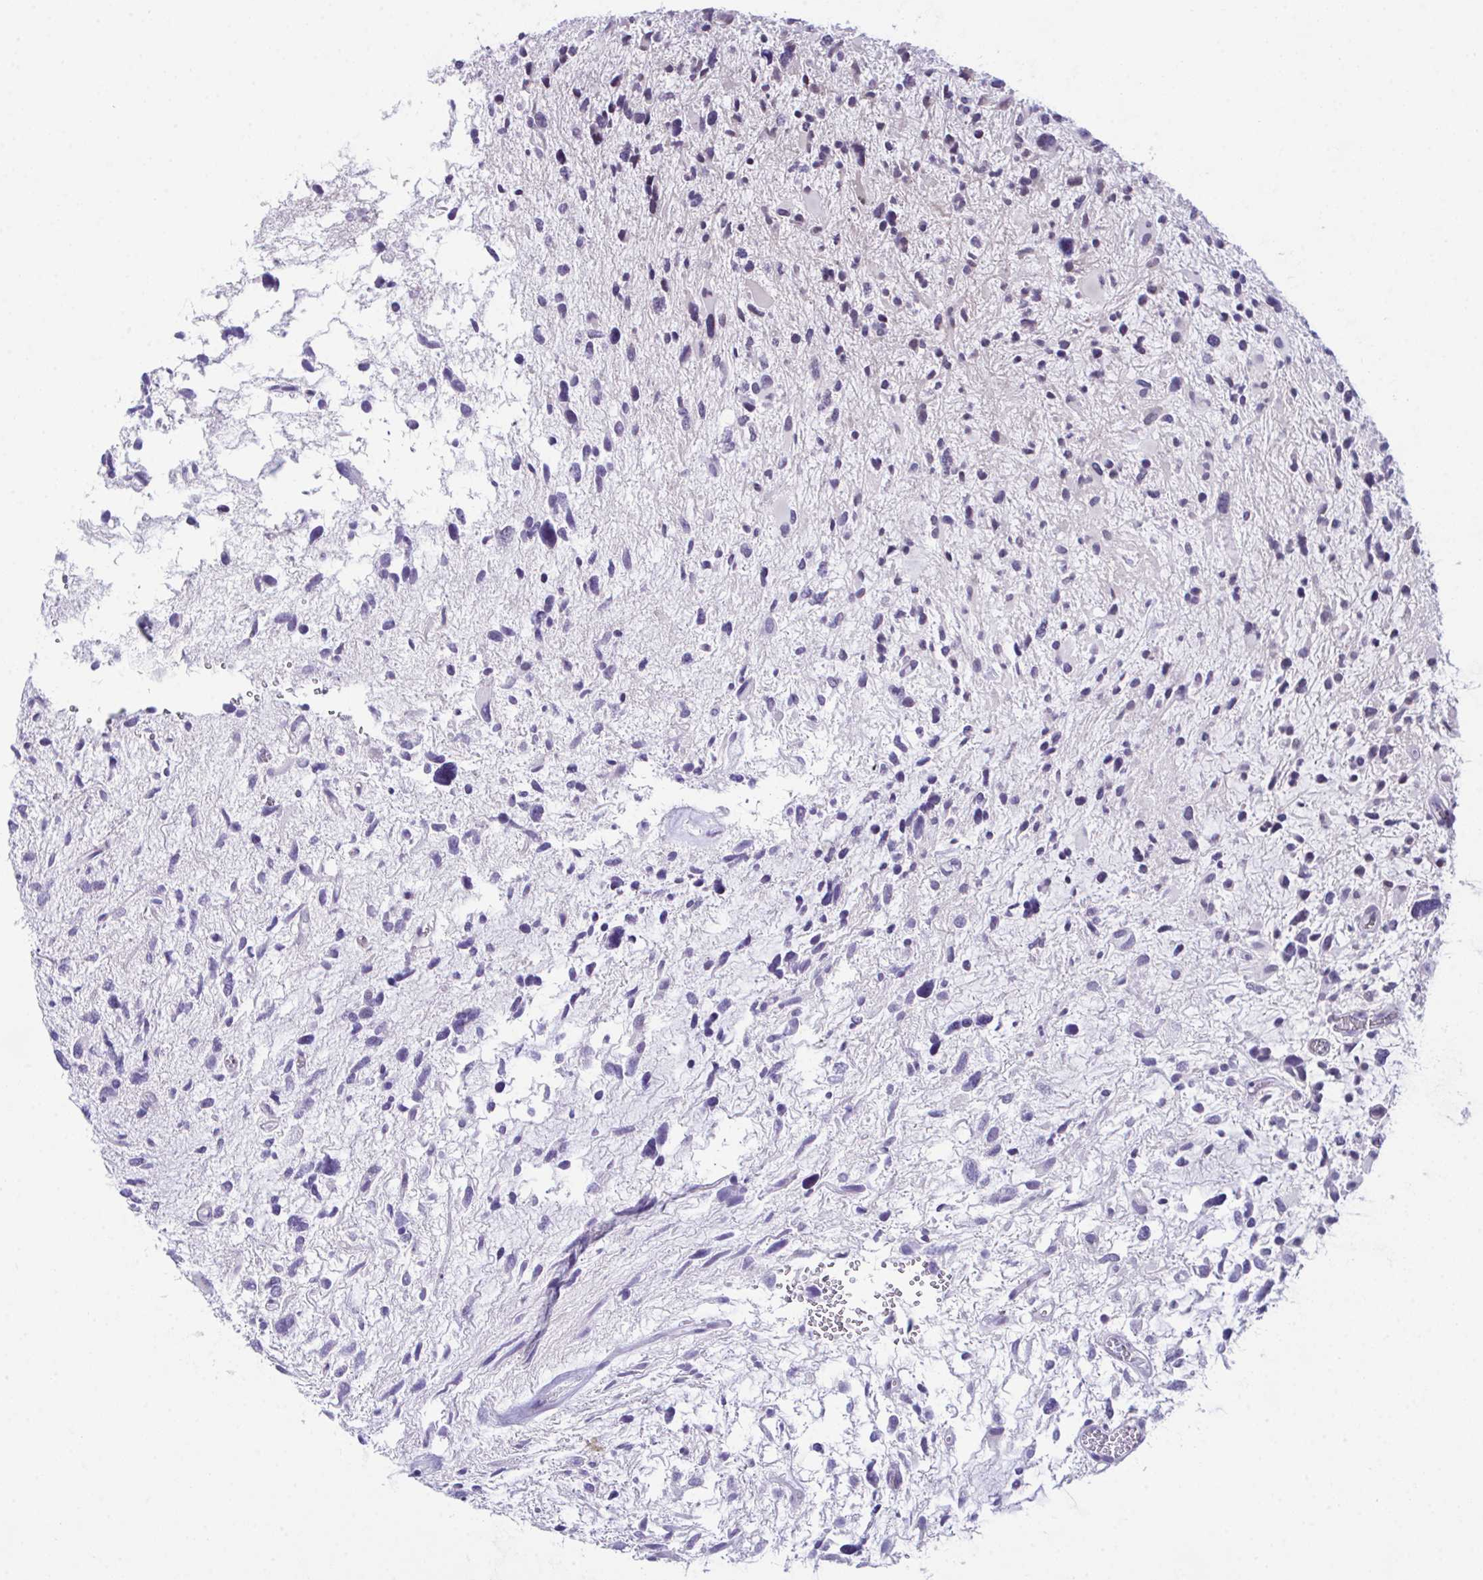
{"staining": {"intensity": "negative", "quantity": "none", "location": "none"}, "tissue": "glioma", "cell_type": "Tumor cells", "image_type": "cancer", "snomed": [{"axis": "morphology", "description": "Glioma, malignant, High grade"}, {"axis": "topography", "description": "Brain"}], "caption": "Immunohistochemistry photomicrograph of neoplastic tissue: human glioma stained with DAB (3,3'-diaminobenzidine) exhibits no significant protein positivity in tumor cells.", "gene": "ATP6V0D2", "patient": {"sex": "female", "age": 11}}